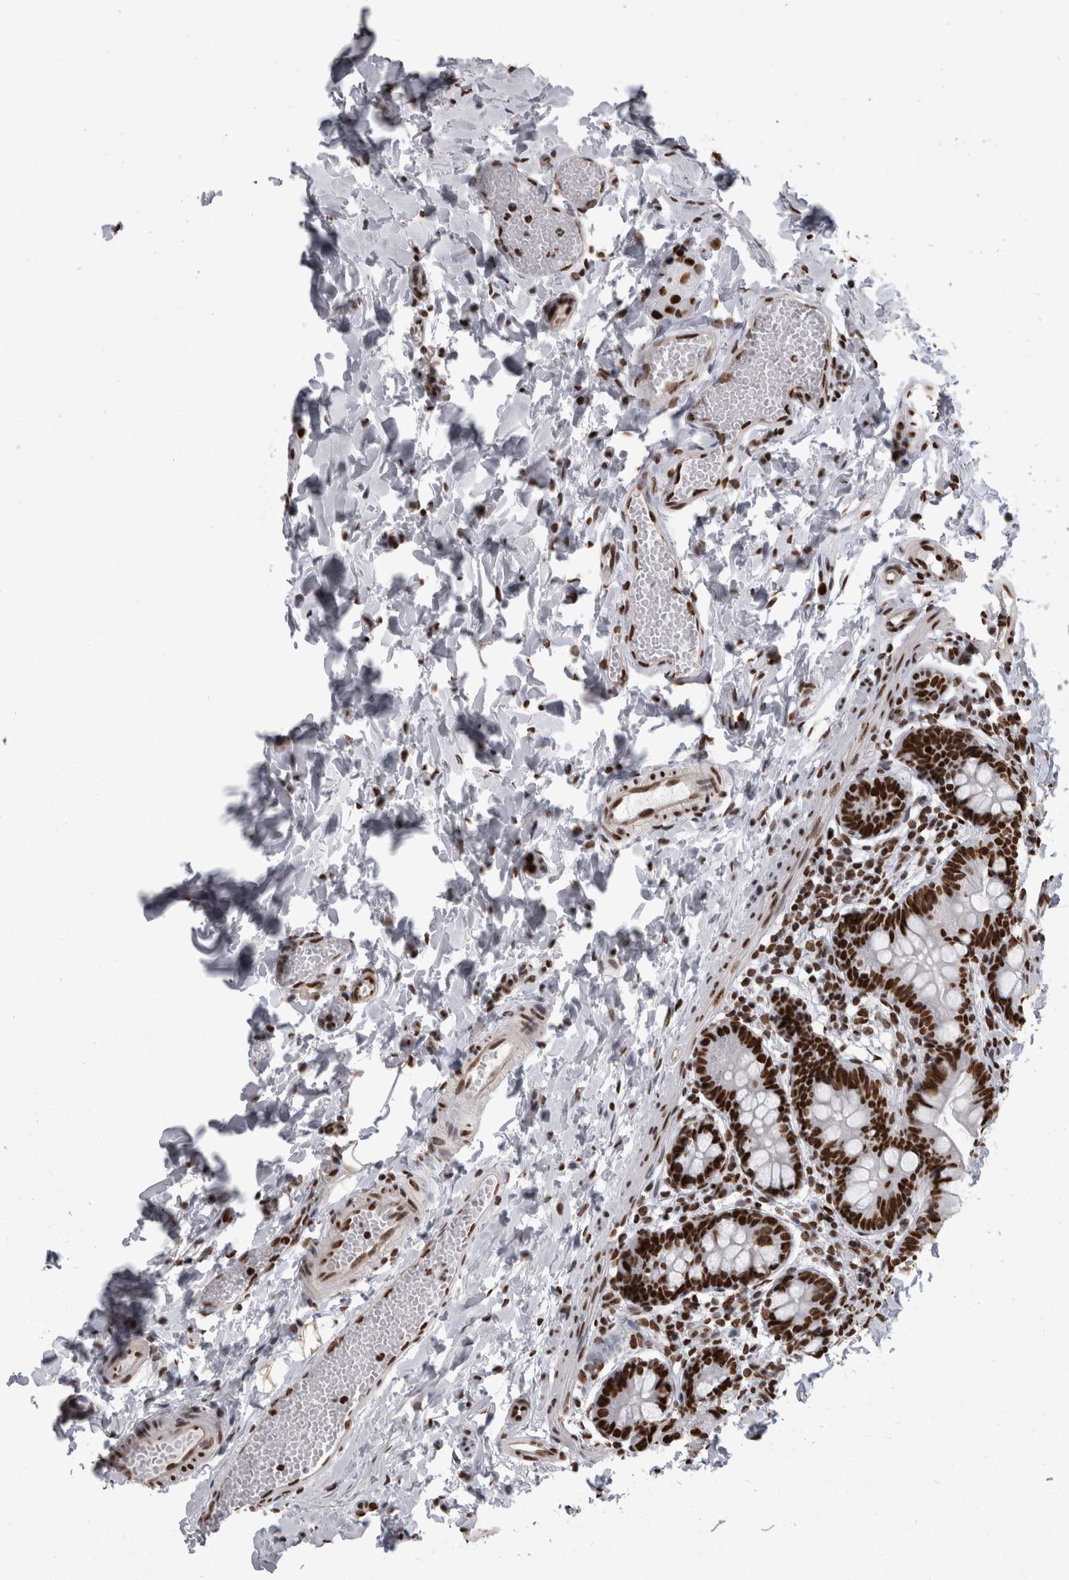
{"staining": {"intensity": "strong", "quantity": ">75%", "location": "nuclear"}, "tissue": "small intestine", "cell_type": "Glandular cells", "image_type": "normal", "snomed": [{"axis": "morphology", "description": "Normal tissue, NOS"}, {"axis": "topography", "description": "Small intestine"}], "caption": "Protein staining exhibits strong nuclear staining in about >75% of glandular cells in normal small intestine. Ihc stains the protein in brown and the nuclei are stained blue.", "gene": "HNRNPM", "patient": {"sex": "male", "age": 7}}